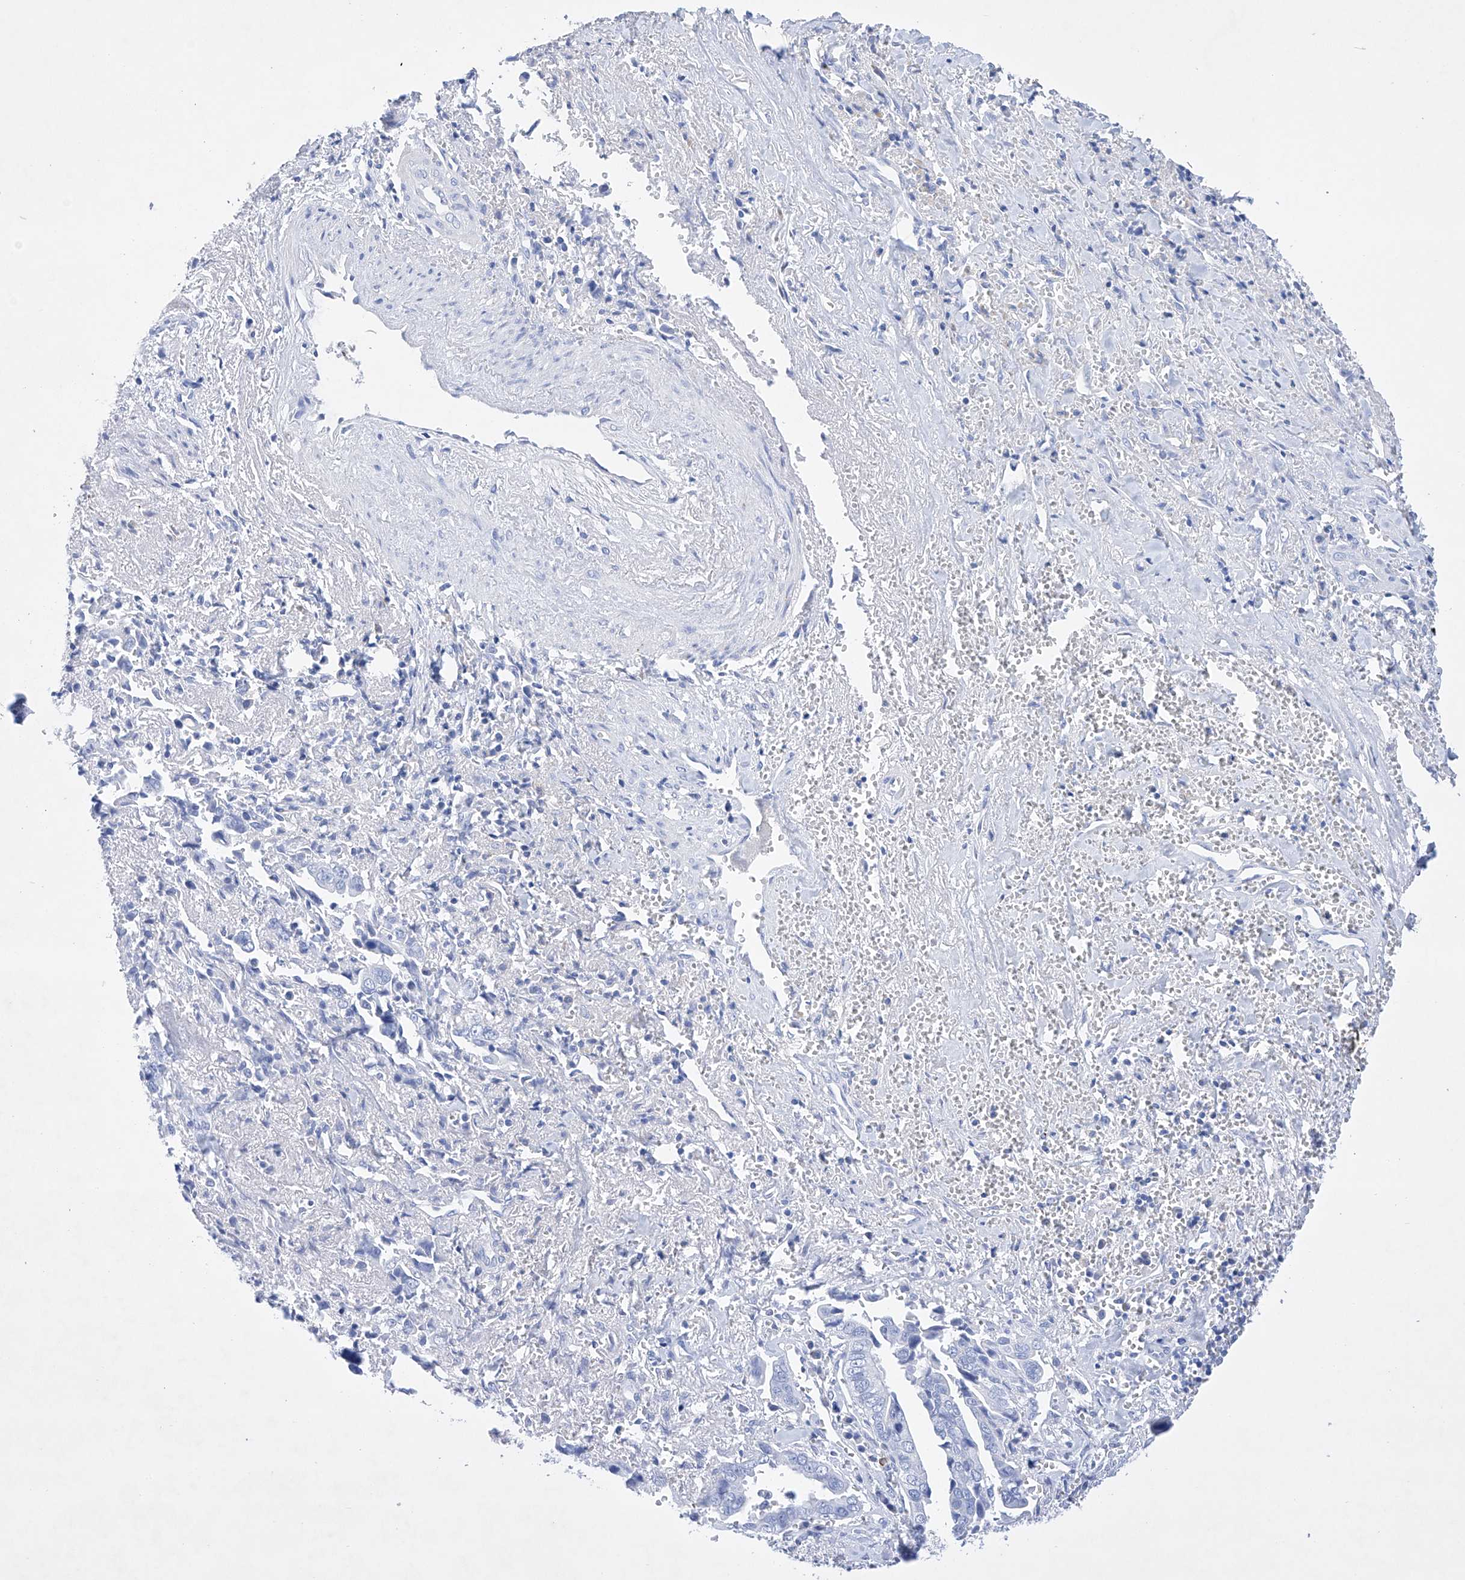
{"staining": {"intensity": "negative", "quantity": "none", "location": "none"}, "tissue": "liver cancer", "cell_type": "Tumor cells", "image_type": "cancer", "snomed": [{"axis": "morphology", "description": "Cholangiocarcinoma"}, {"axis": "topography", "description": "Liver"}], "caption": "Immunohistochemical staining of liver cancer (cholangiocarcinoma) demonstrates no significant expression in tumor cells. (IHC, brightfield microscopy, high magnification).", "gene": "LURAP1", "patient": {"sex": "female", "age": 79}}